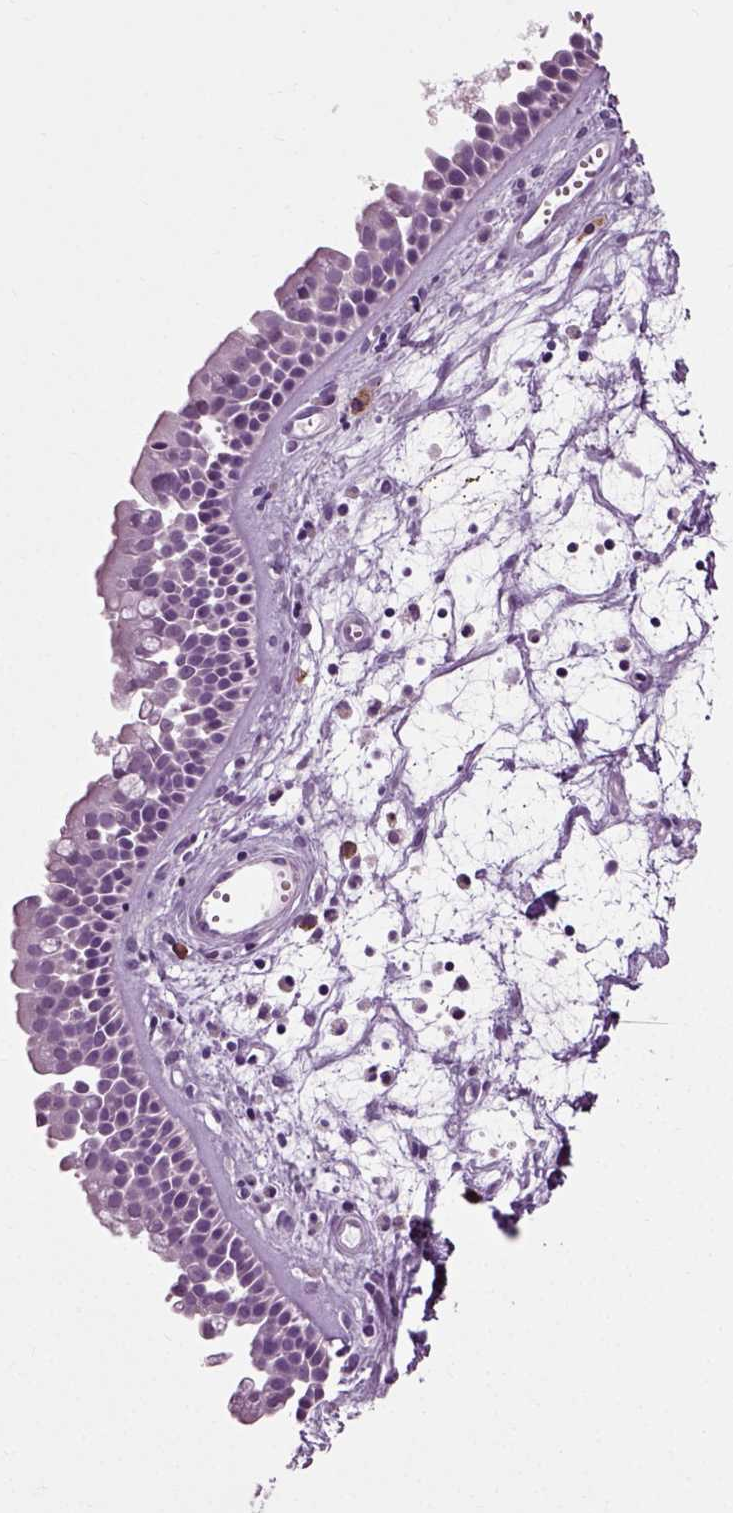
{"staining": {"intensity": "negative", "quantity": "none", "location": "none"}, "tissue": "nasopharynx", "cell_type": "Respiratory epithelial cells", "image_type": "normal", "snomed": [{"axis": "morphology", "description": "Normal tissue, NOS"}, {"axis": "topography", "description": "Nasopharynx"}], "caption": "High power microscopy image of an IHC photomicrograph of unremarkable nasopharynx, revealing no significant positivity in respiratory epithelial cells.", "gene": "SLC26A8", "patient": {"sex": "female", "age": 68}}